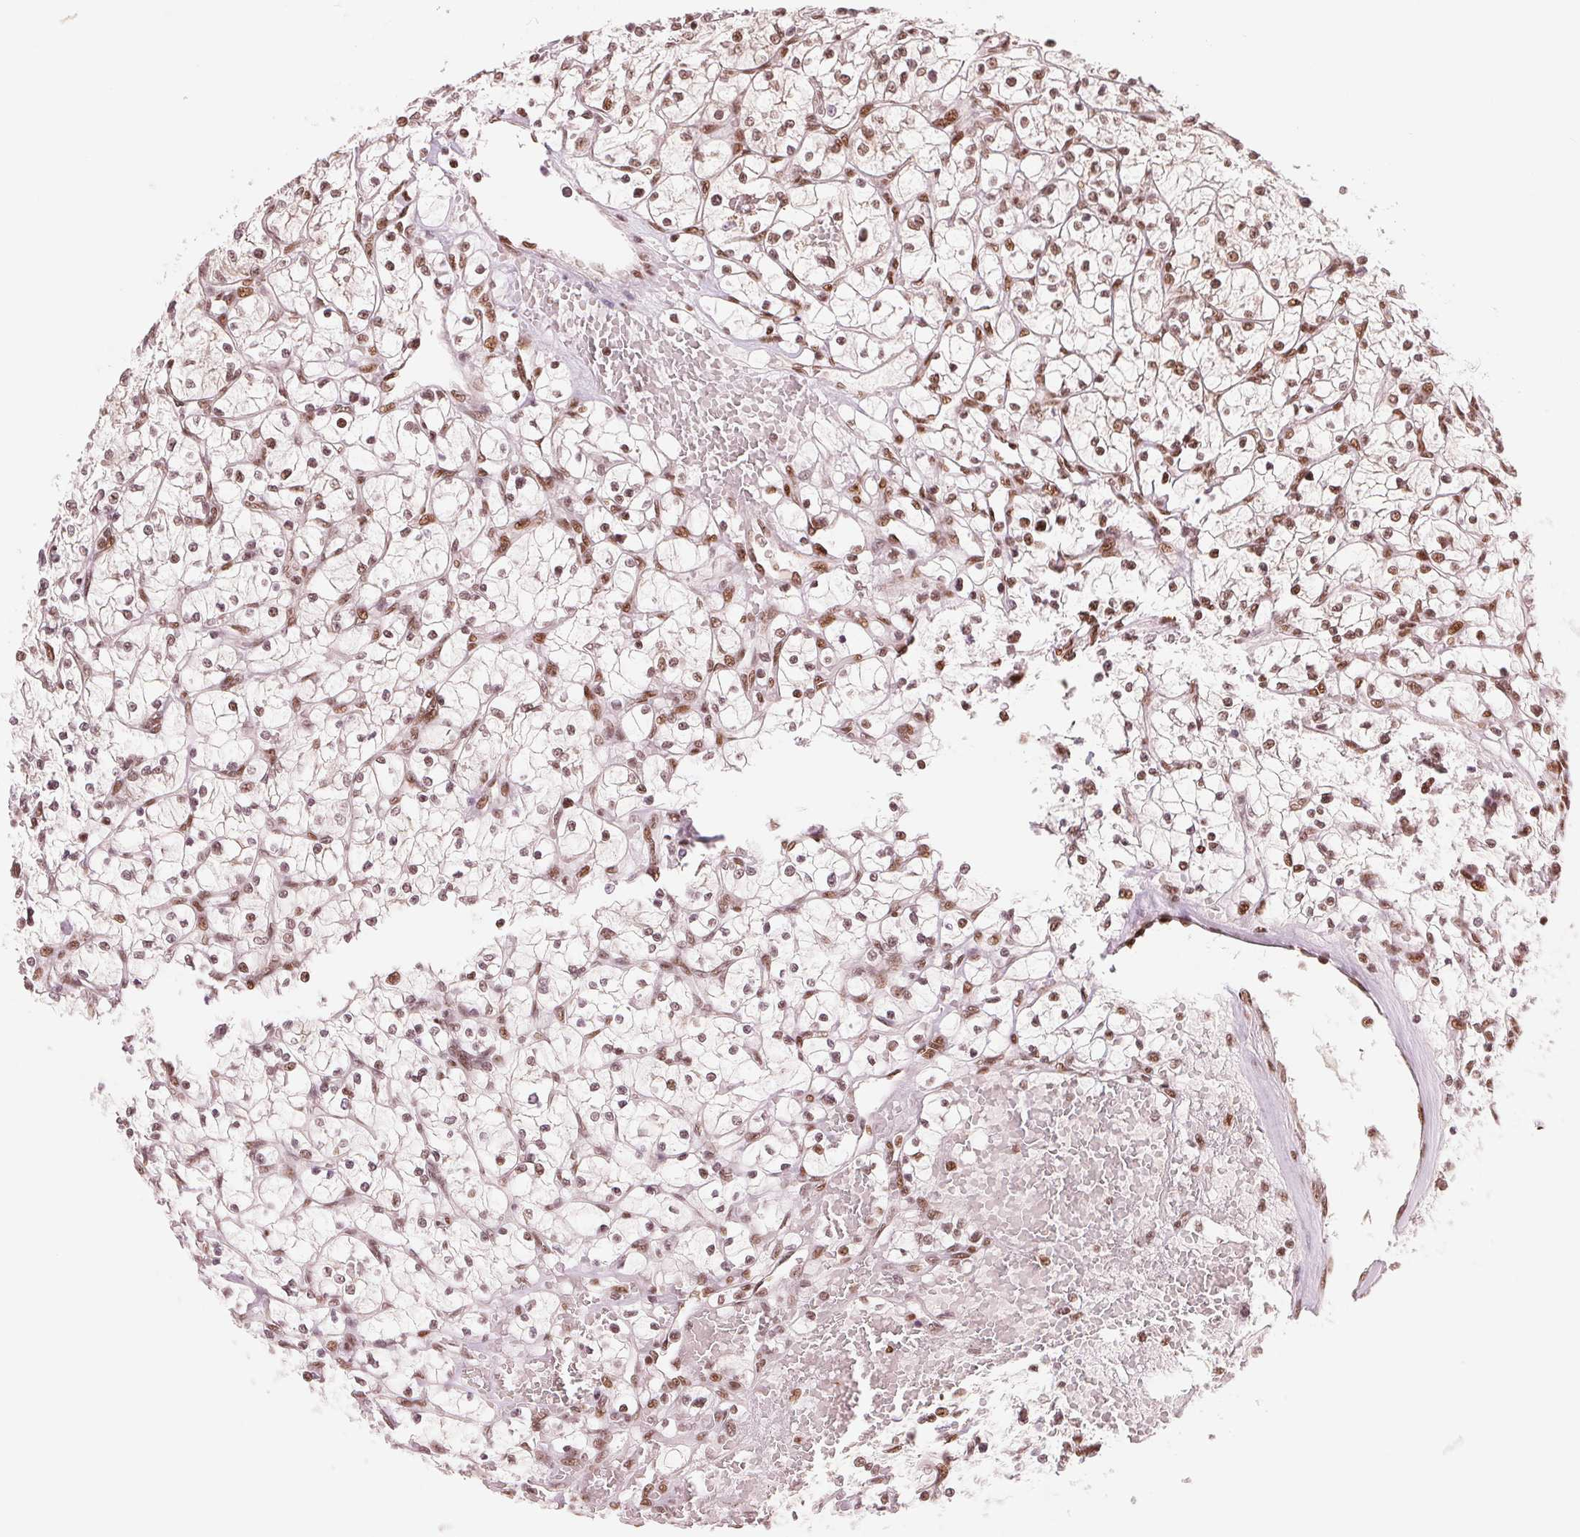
{"staining": {"intensity": "weak", "quantity": ">75%", "location": "nuclear"}, "tissue": "renal cancer", "cell_type": "Tumor cells", "image_type": "cancer", "snomed": [{"axis": "morphology", "description": "Adenocarcinoma, NOS"}, {"axis": "topography", "description": "Kidney"}], "caption": "Immunohistochemistry (IHC) histopathology image of renal cancer stained for a protein (brown), which displays low levels of weak nuclear positivity in approximately >75% of tumor cells.", "gene": "TTLL9", "patient": {"sex": "female", "age": 64}}